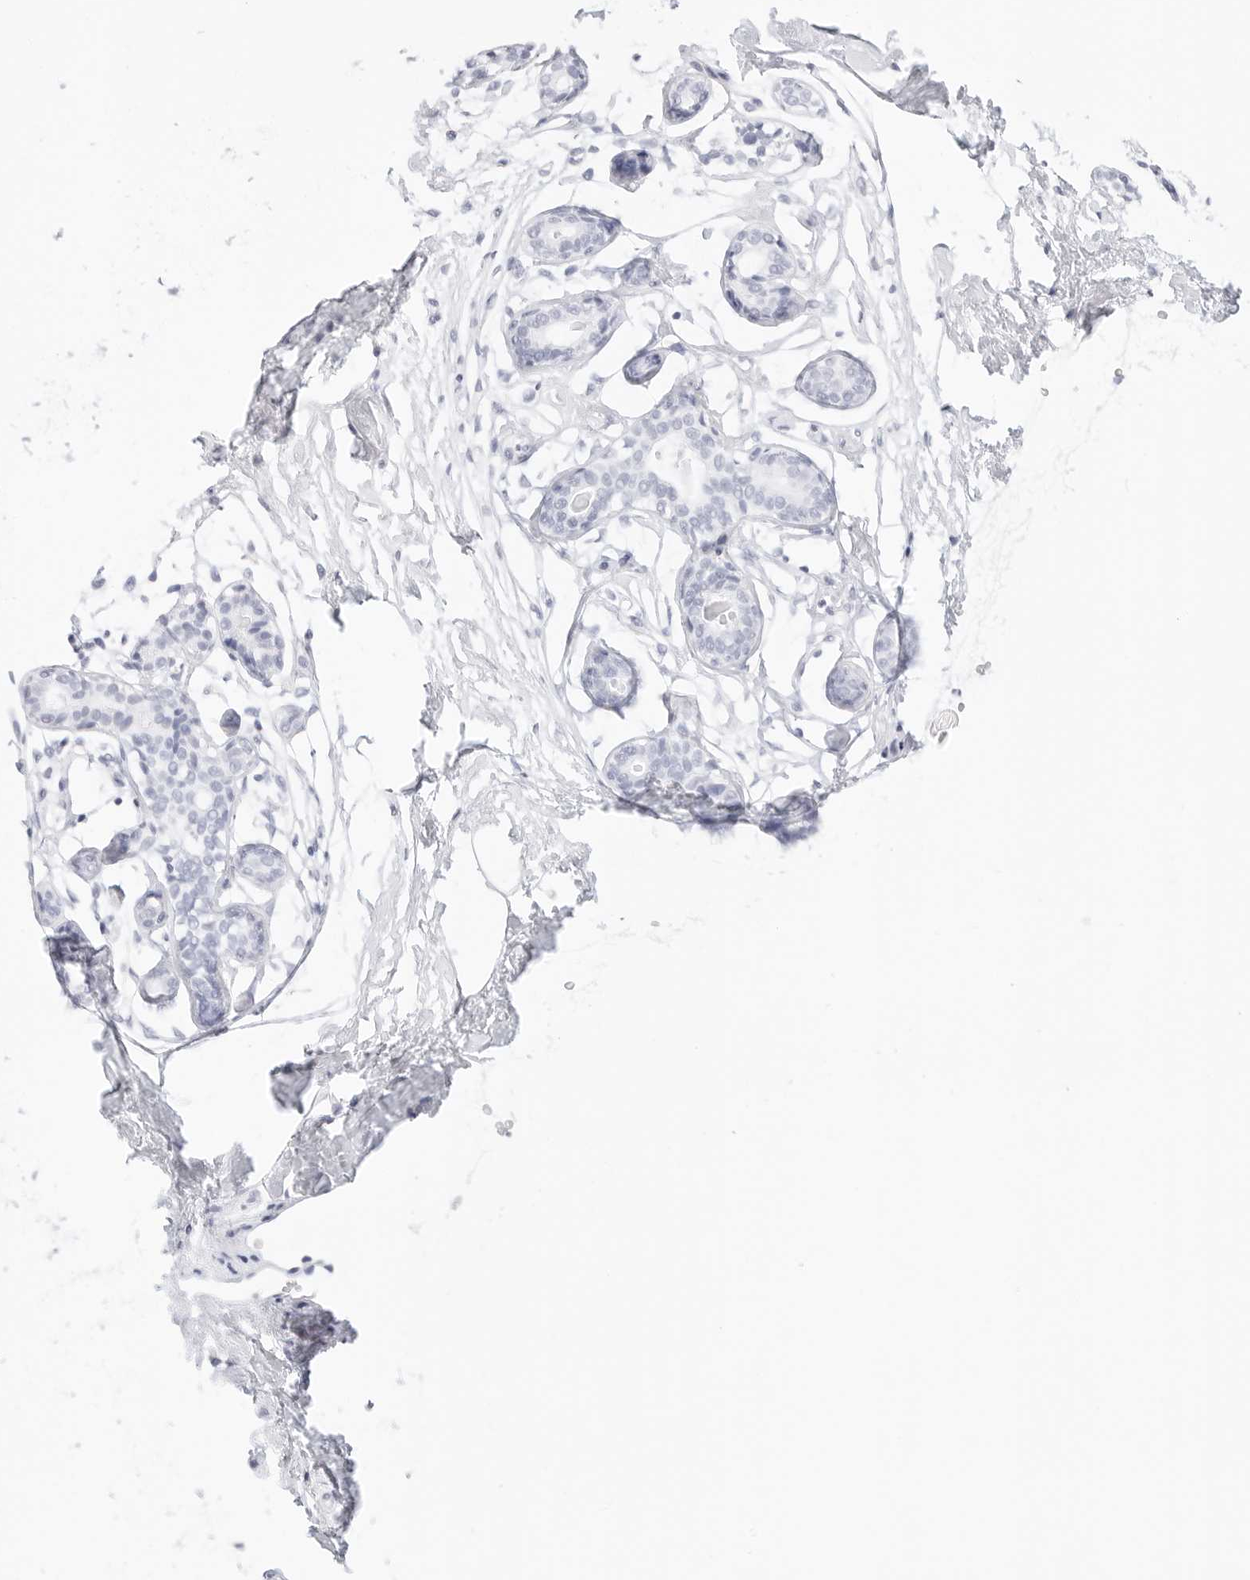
{"staining": {"intensity": "negative", "quantity": "none", "location": "none"}, "tissue": "breast", "cell_type": "Adipocytes", "image_type": "normal", "snomed": [{"axis": "morphology", "description": "Normal tissue, NOS"}, {"axis": "topography", "description": "Breast"}], "caption": "Immunohistochemistry (IHC) image of benign breast stained for a protein (brown), which shows no staining in adipocytes. The staining was performed using DAB (3,3'-diaminobenzidine) to visualize the protein expression in brown, while the nuclei were stained in blue with hematoxylin (Magnification: 20x).", "gene": "TFF2", "patient": {"sex": "female", "age": 23}}